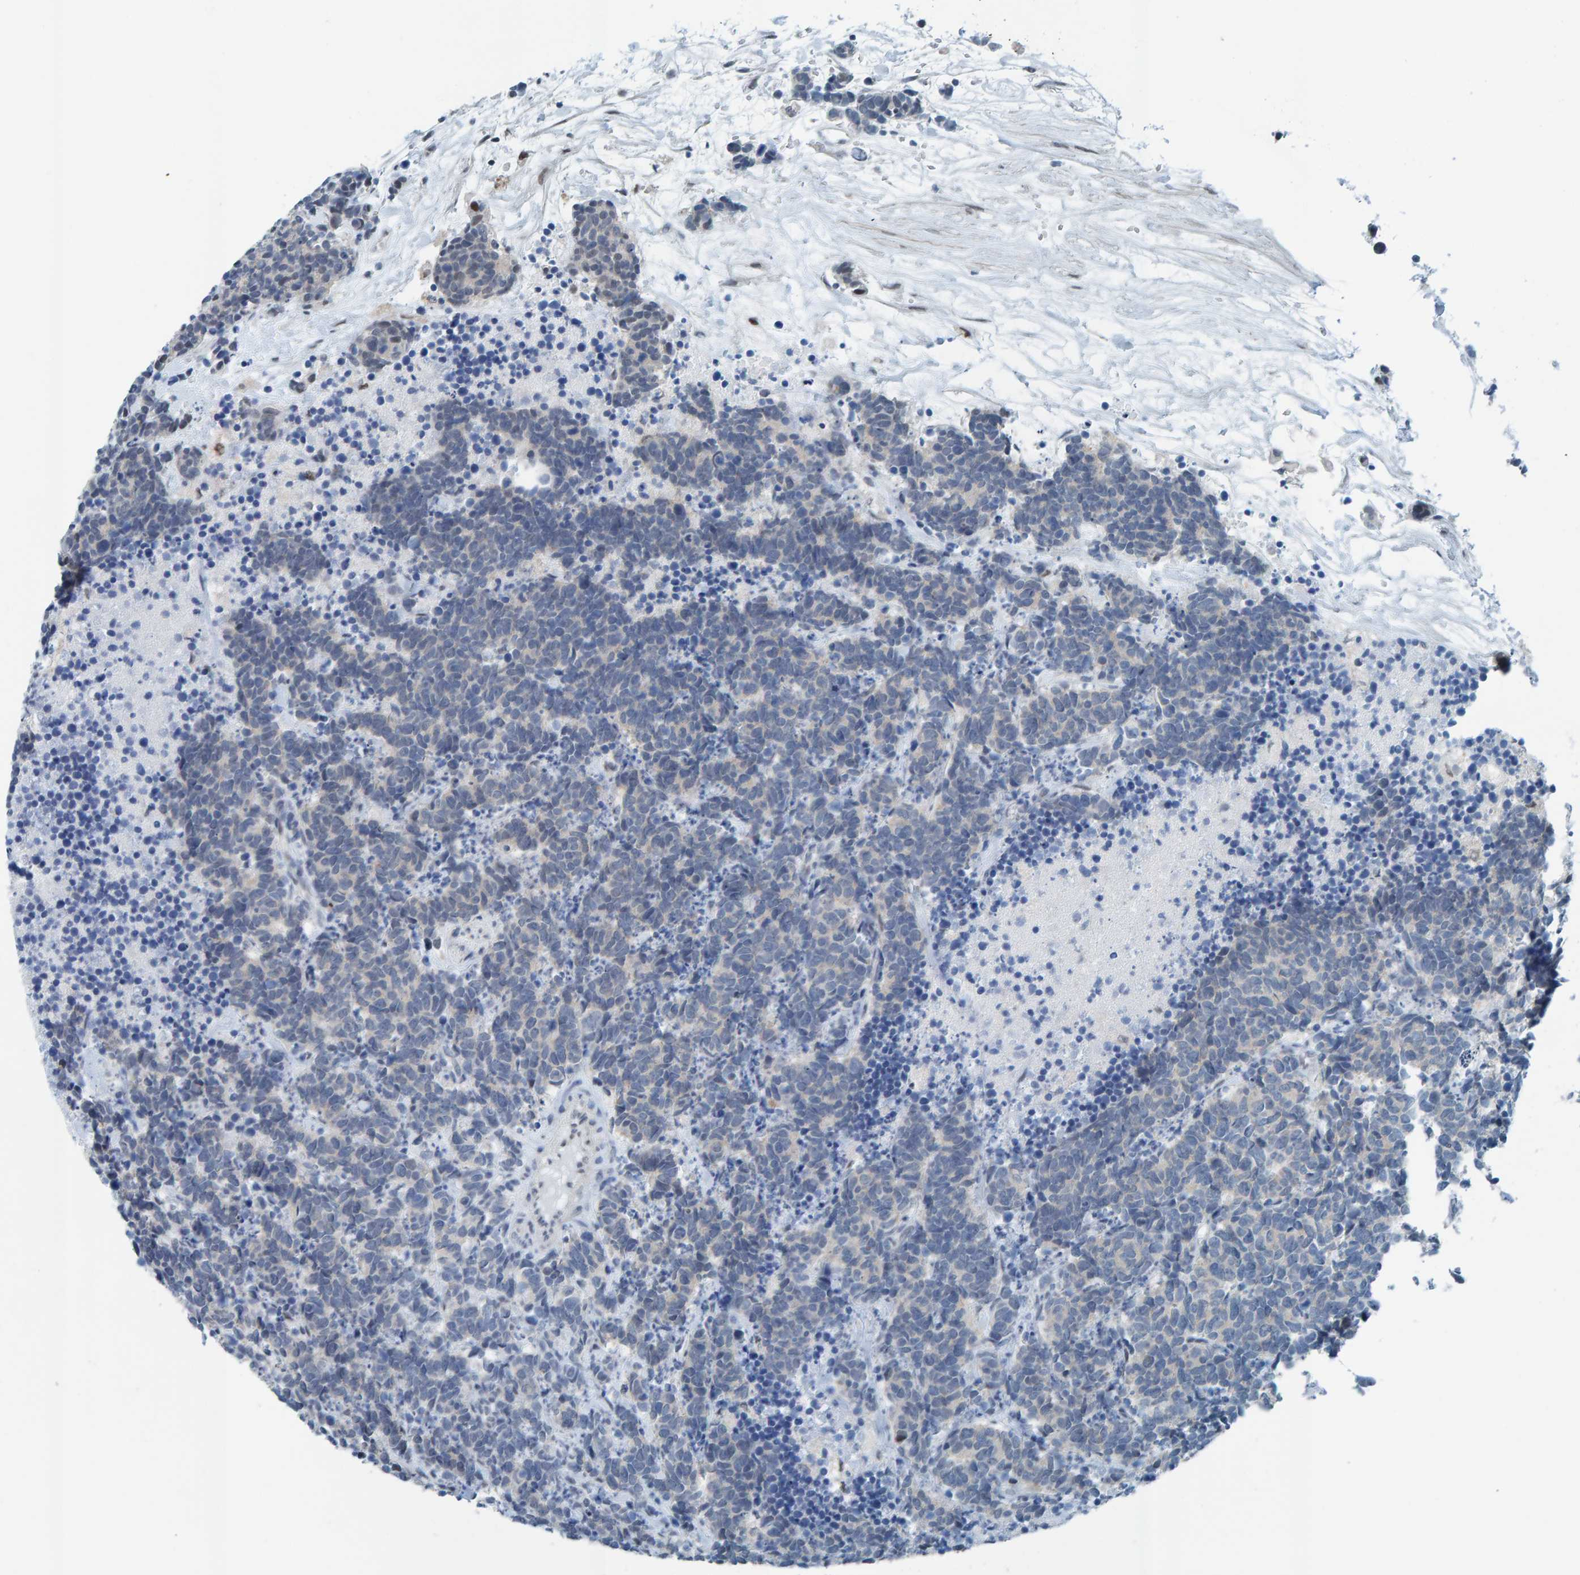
{"staining": {"intensity": "negative", "quantity": "none", "location": "none"}, "tissue": "carcinoid", "cell_type": "Tumor cells", "image_type": "cancer", "snomed": [{"axis": "morphology", "description": "Carcinoma, NOS"}, {"axis": "morphology", "description": "Carcinoid, malignant, NOS"}, {"axis": "topography", "description": "Urinary bladder"}], "caption": "This micrograph is of carcinoid stained with IHC to label a protein in brown with the nuclei are counter-stained blue. There is no positivity in tumor cells.", "gene": "CNP", "patient": {"sex": "male", "age": 57}}